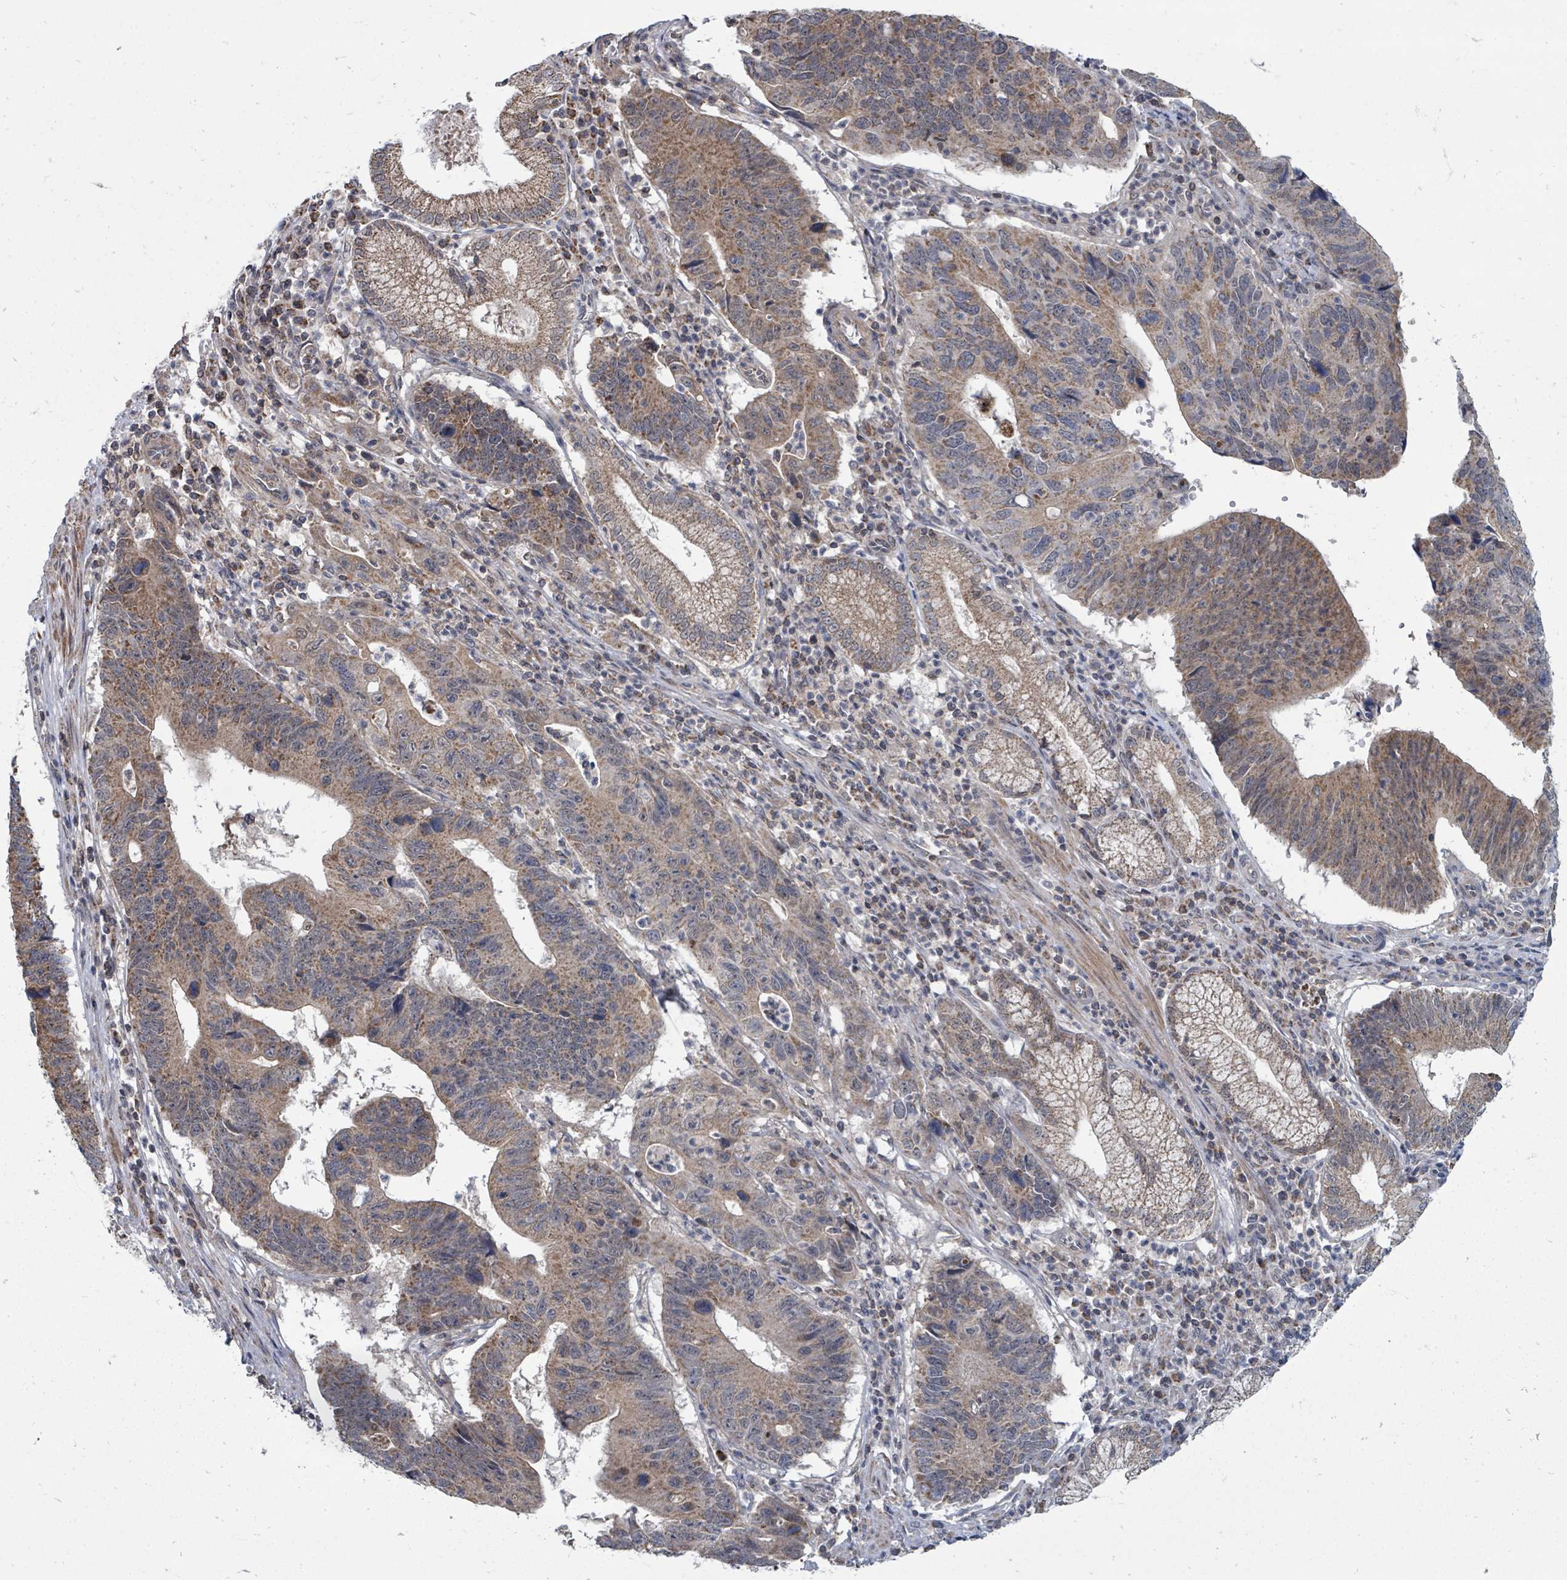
{"staining": {"intensity": "moderate", "quantity": ">75%", "location": "cytoplasmic/membranous"}, "tissue": "stomach cancer", "cell_type": "Tumor cells", "image_type": "cancer", "snomed": [{"axis": "morphology", "description": "Adenocarcinoma, NOS"}, {"axis": "topography", "description": "Stomach"}], "caption": "Immunohistochemical staining of adenocarcinoma (stomach) demonstrates medium levels of moderate cytoplasmic/membranous protein staining in approximately >75% of tumor cells. The protein is shown in brown color, while the nuclei are stained blue.", "gene": "MAGOHB", "patient": {"sex": "male", "age": 59}}